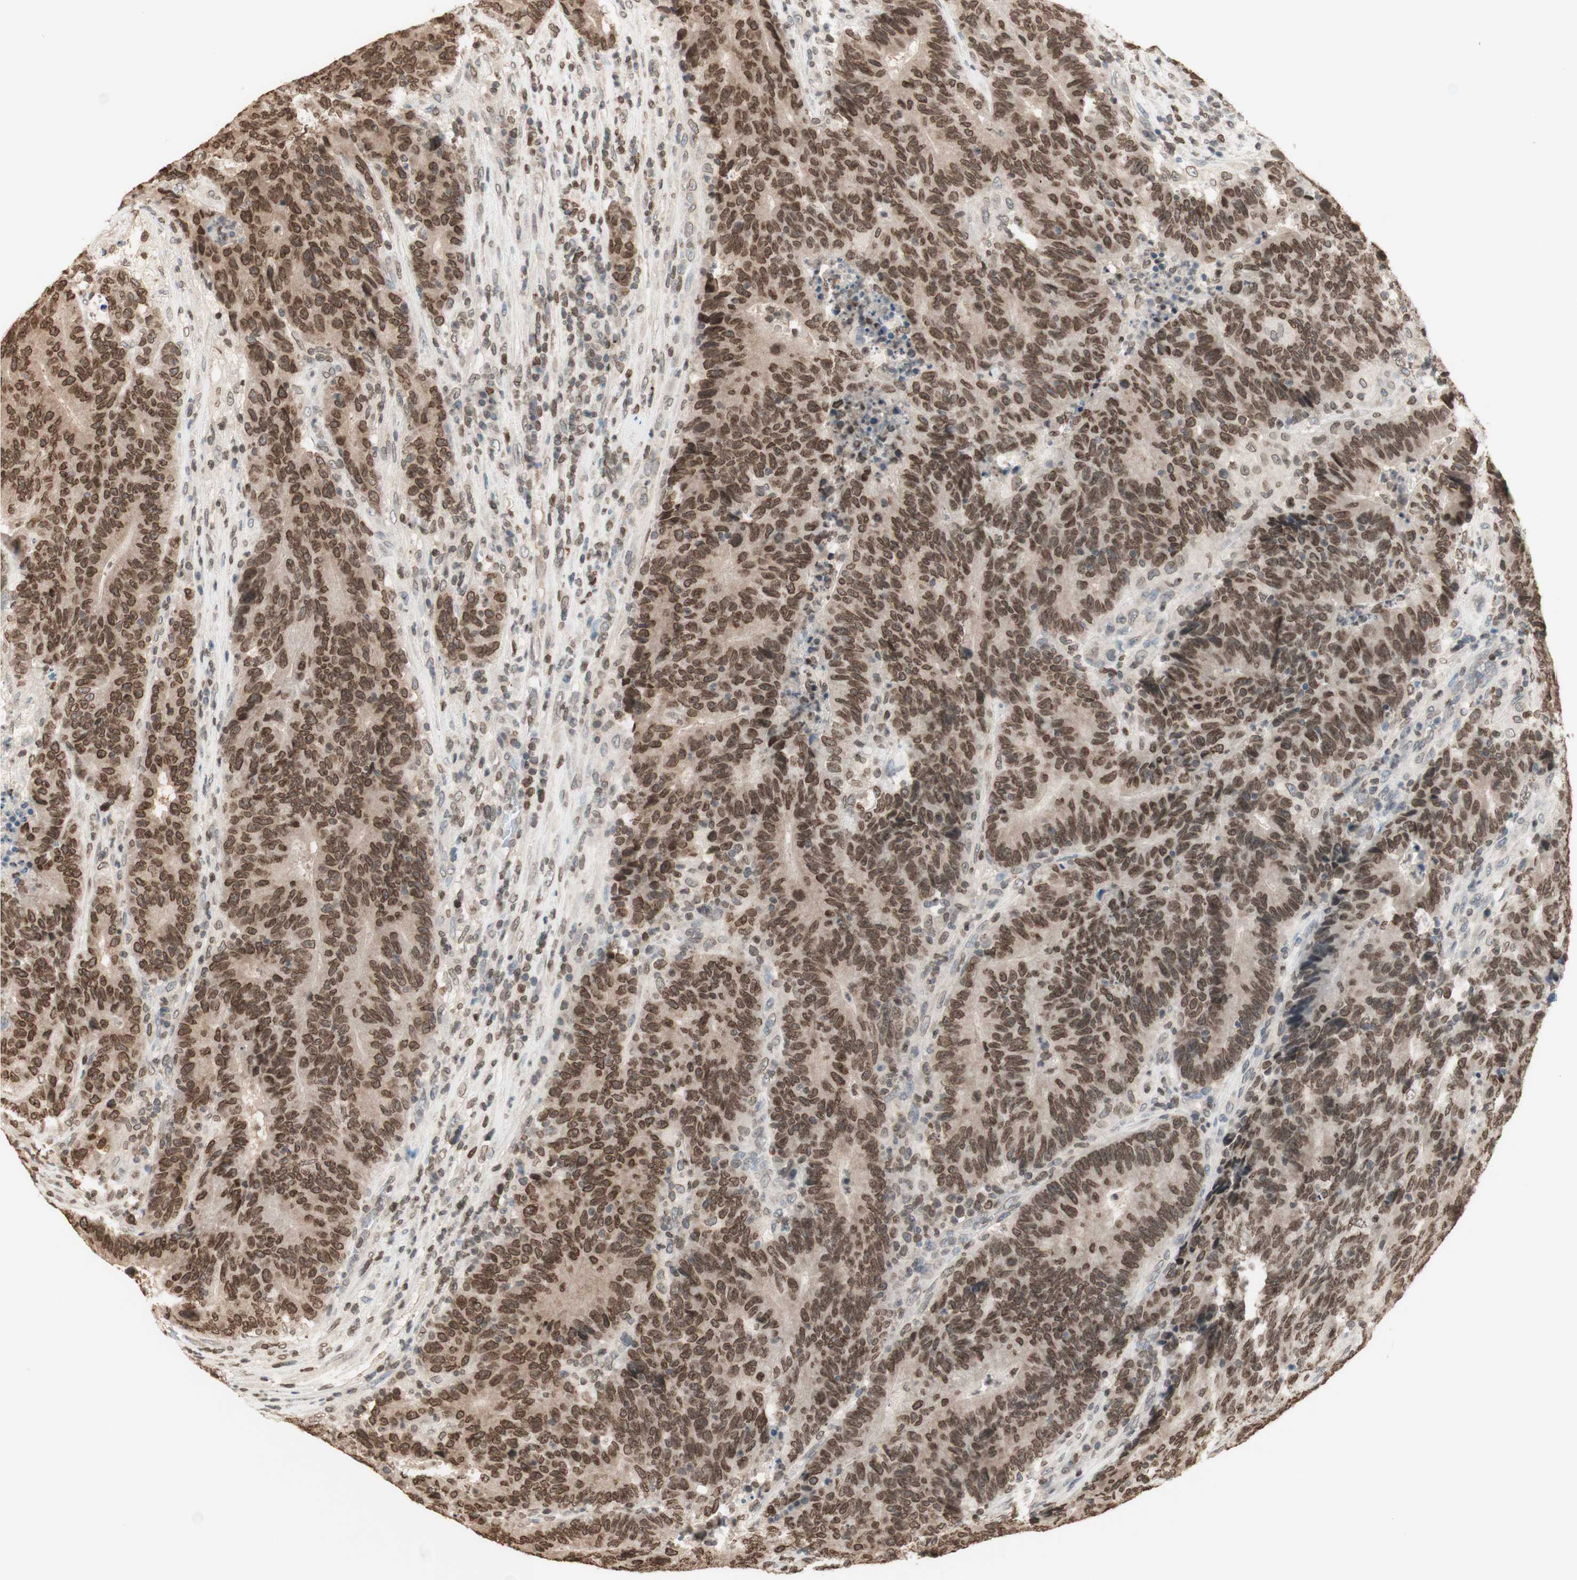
{"staining": {"intensity": "moderate", "quantity": ">75%", "location": "cytoplasmic/membranous,nuclear"}, "tissue": "colorectal cancer", "cell_type": "Tumor cells", "image_type": "cancer", "snomed": [{"axis": "morphology", "description": "Normal tissue, NOS"}, {"axis": "morphology", "description": "Adenocarcinoma, NOS"}, {"axis": "topography", "description": "Colon"}], "caption": "Colorectal cancer (adenocarcinoma) tissue reveals moderate cytoplasmic/membranous and nuclear positivity in about >75% of tumor cells", "gene": "TMPO", "patient": {"sex": "female", "age": 75}}